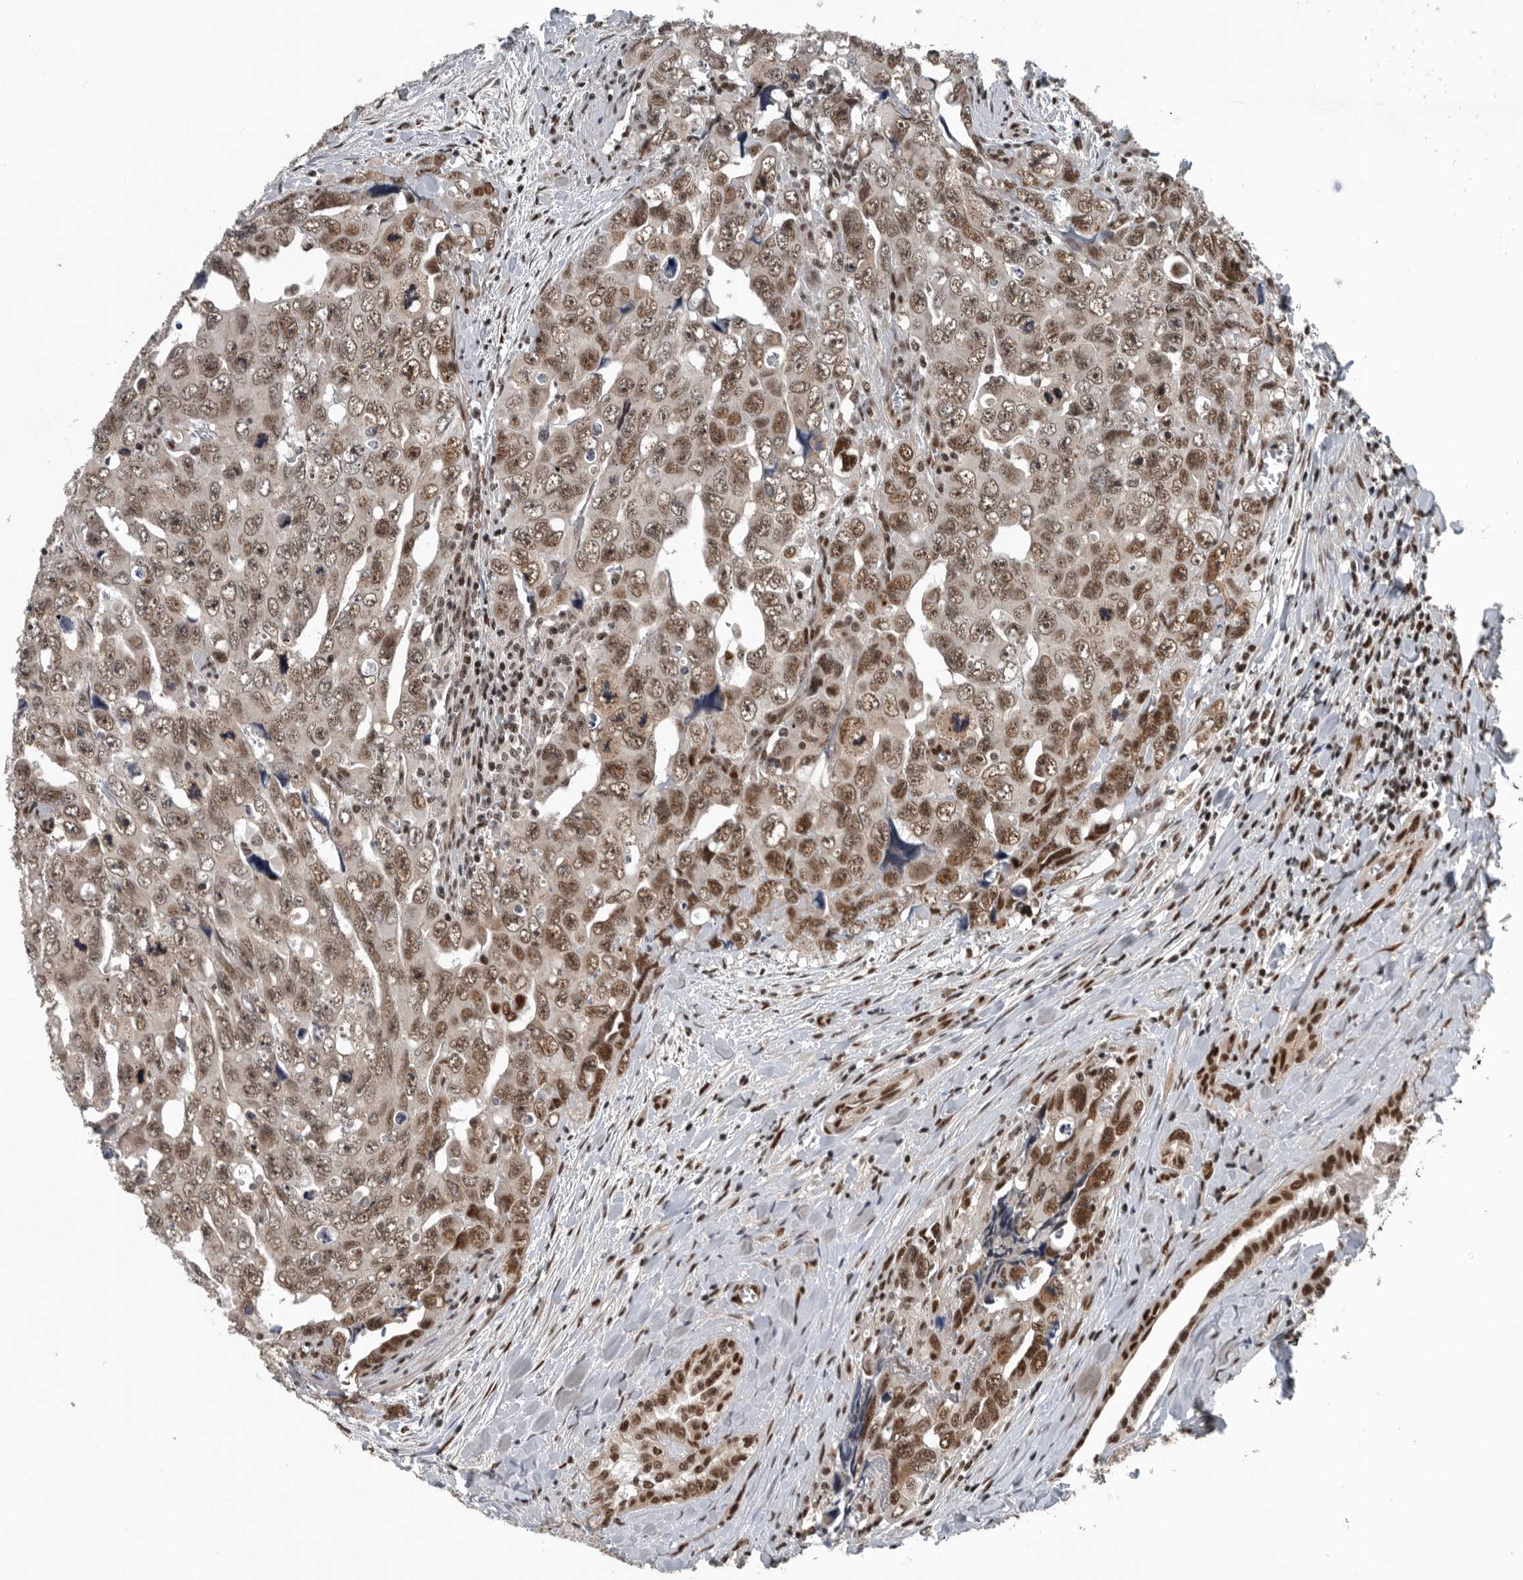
{"staining": {"intensity": "moderate", "quantity": ">75%", "location": "nuclear"}, "tissue": "testis cancer", "cell_type": "Tumor cells", "image_type": "cancer", "snomed": [{"axis": "morphology", "description": "Carcinoma, Embryonal, NOS"}, {"axis": "topography", "description": "Testis"}], "caption": "Brown immunohistochemical staining in human testis embryonal carcinoma reveals moderate nuclear expression in approximately >75% of tumor cells. Nuclei are stained in blue.", "gene": "SENP7", "patient": {"sex": "male", "age": 28}}